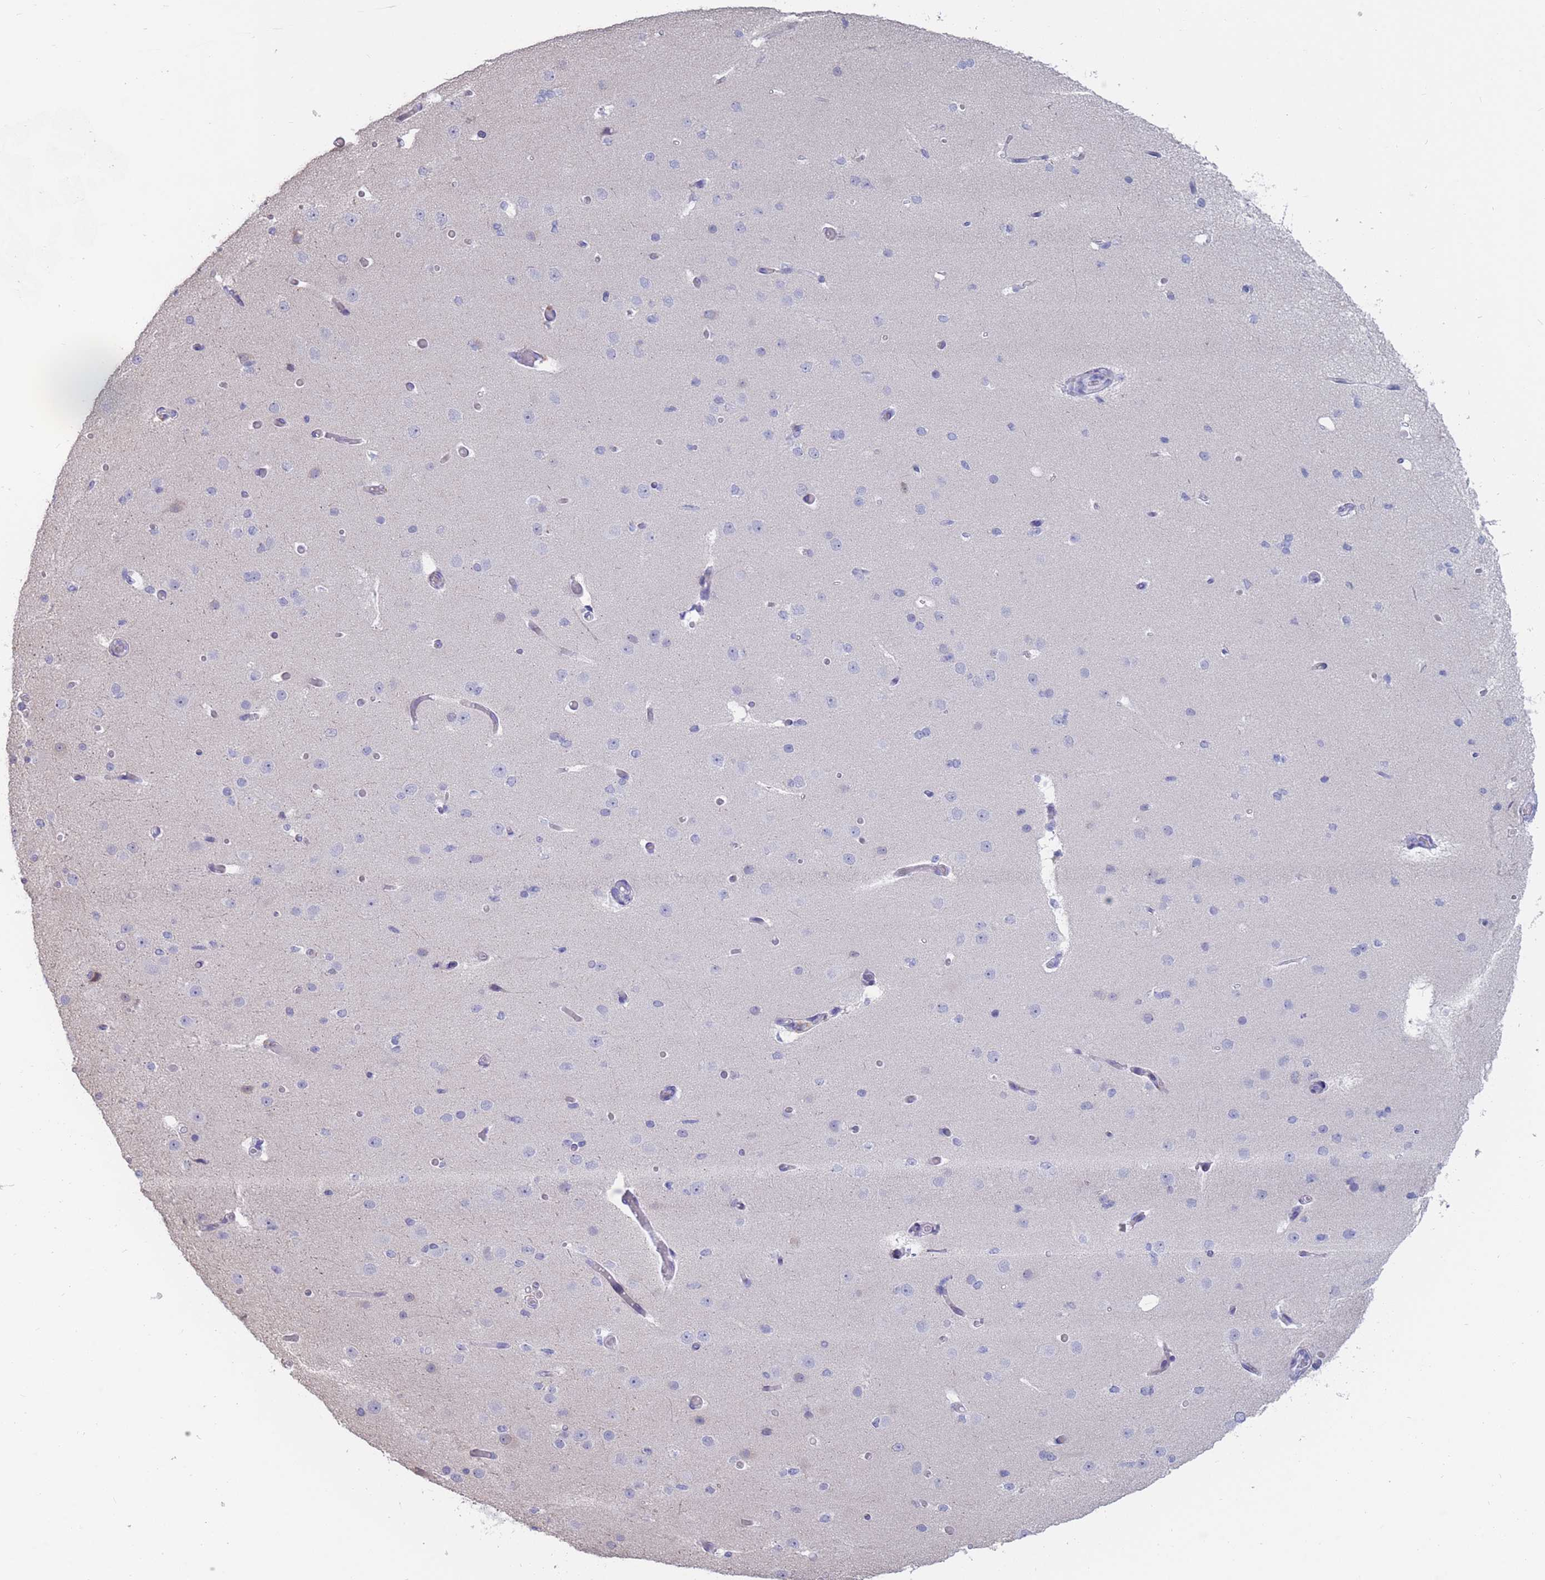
{"staining": {"intensity": "negative", "quantity": "none", "location": "none"}, "tissue": "cerebral cortex", "cell_type": "Endothelial cells", "image_type": "normal", "snomed": [{"axis": "morphology", "description": "Normal tissue, NOS"}, {"axis": "morphology", "description": "Inflammation, NOS"}, {"axis": "topography", "description": "Cerebral cortex"}], "caption": "This is an immunohistochemistry (IHC) photomicrograph of normal cerebral cortex. There is no positivity in endothelial cells.", "gene": "CYP51A1", "patient": {"sex": "male", "age": 6}}